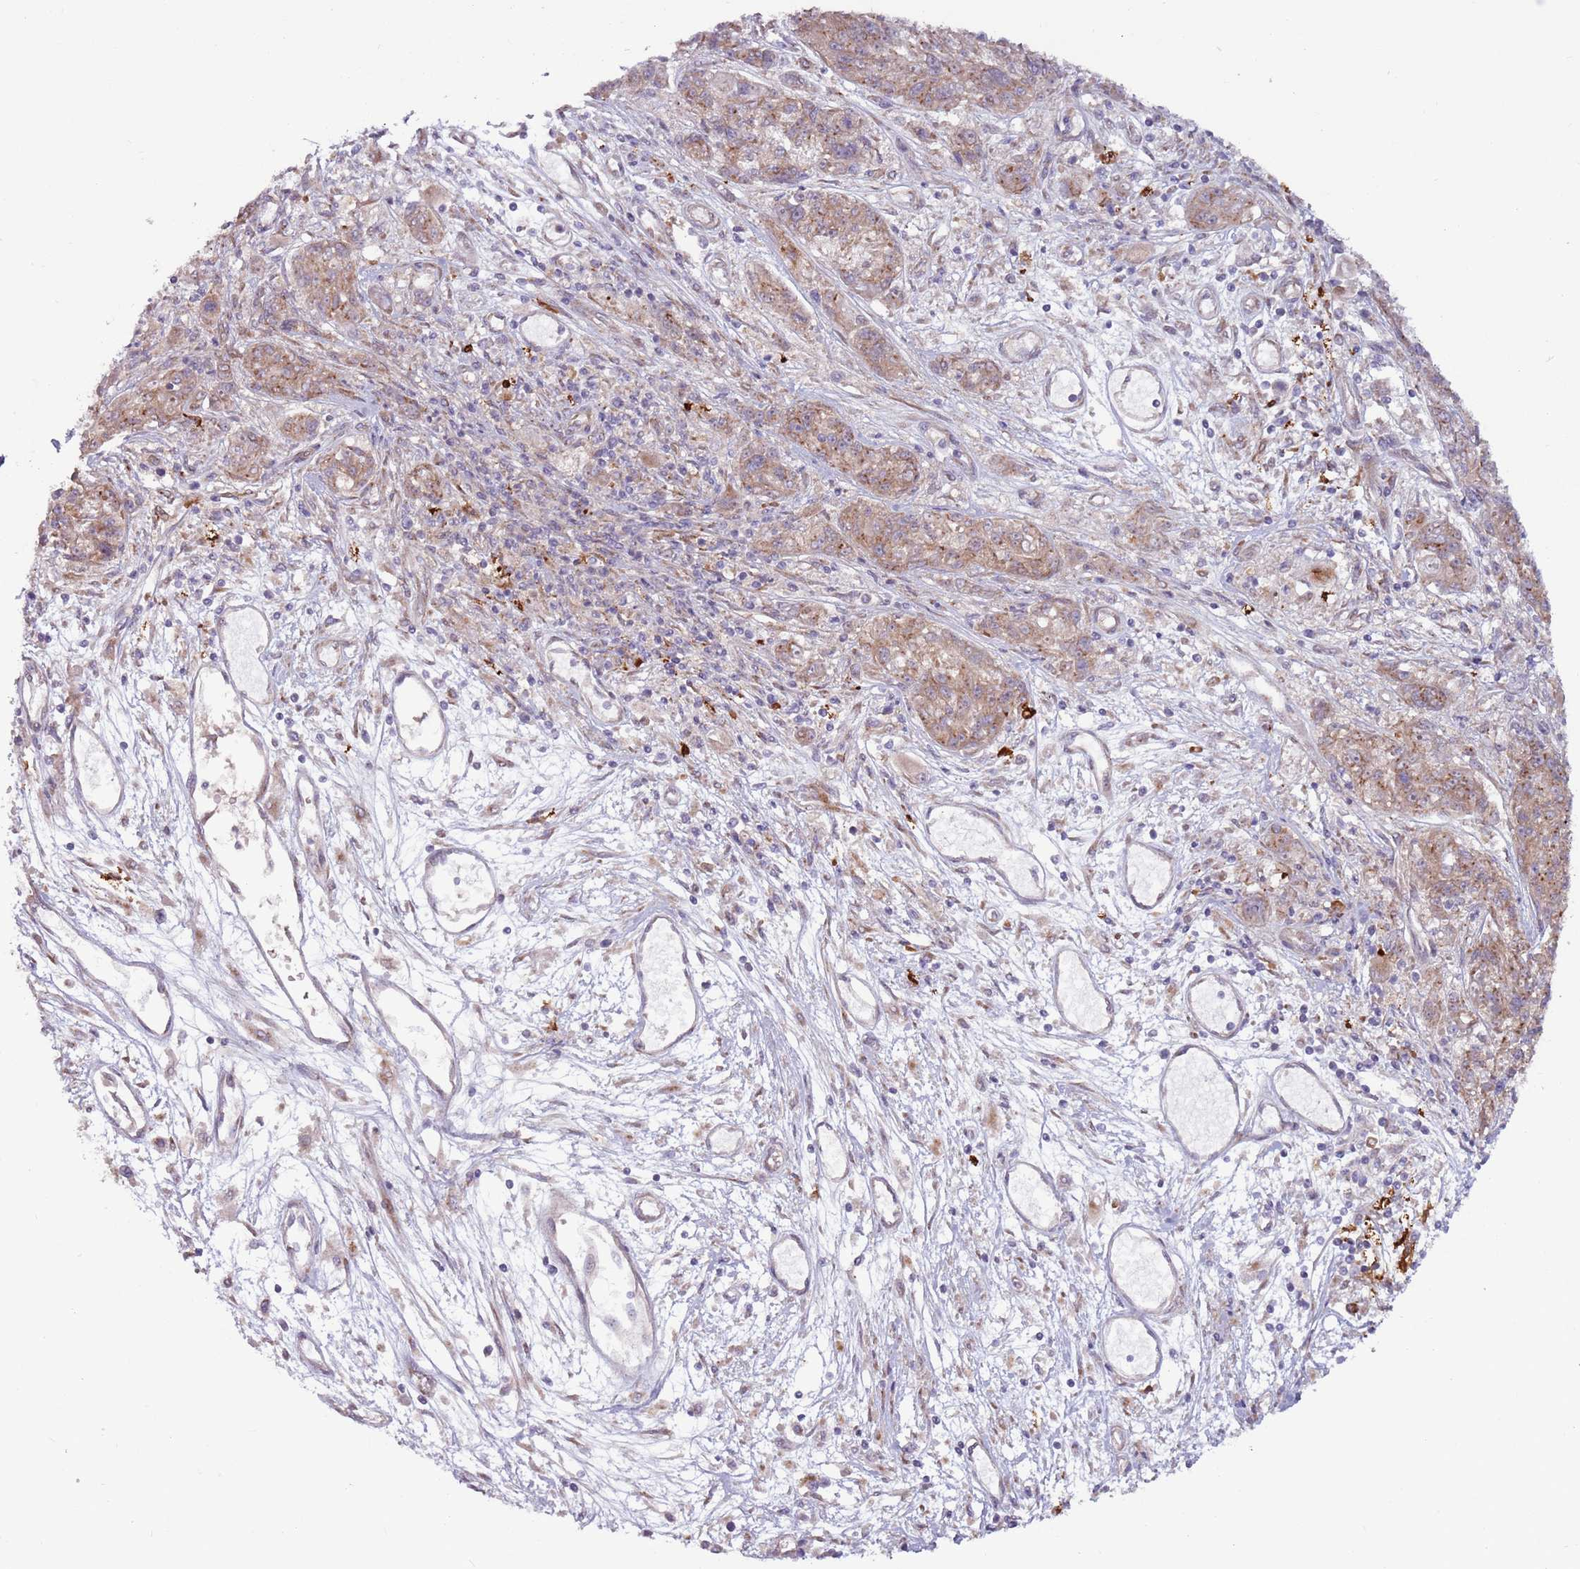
{"staining": {"intensity": "moderate", "quantity": "25%-75%", "location": "cytoplasmic/membranous"}, "tissue": "melanoma", "cell_type": "Tumor cells", "image_type": "cancer", "snomed": [{"axis": "morphology", "description": "Malignant melanoma, NOS"}, {"axis": "topography", "description": "Skin"}], "caption": "High-magnification brightfield microscopy of malignant melanoma stained with DAB (brown) and counterstained with hematoxylin (blue). tumor cells exhibit moderate cytoplasmic/membranous staining is identified in approximately25%-75% of cells.", "gene": "CCDC150", "patient": {"sex": "male", "age": 53}}